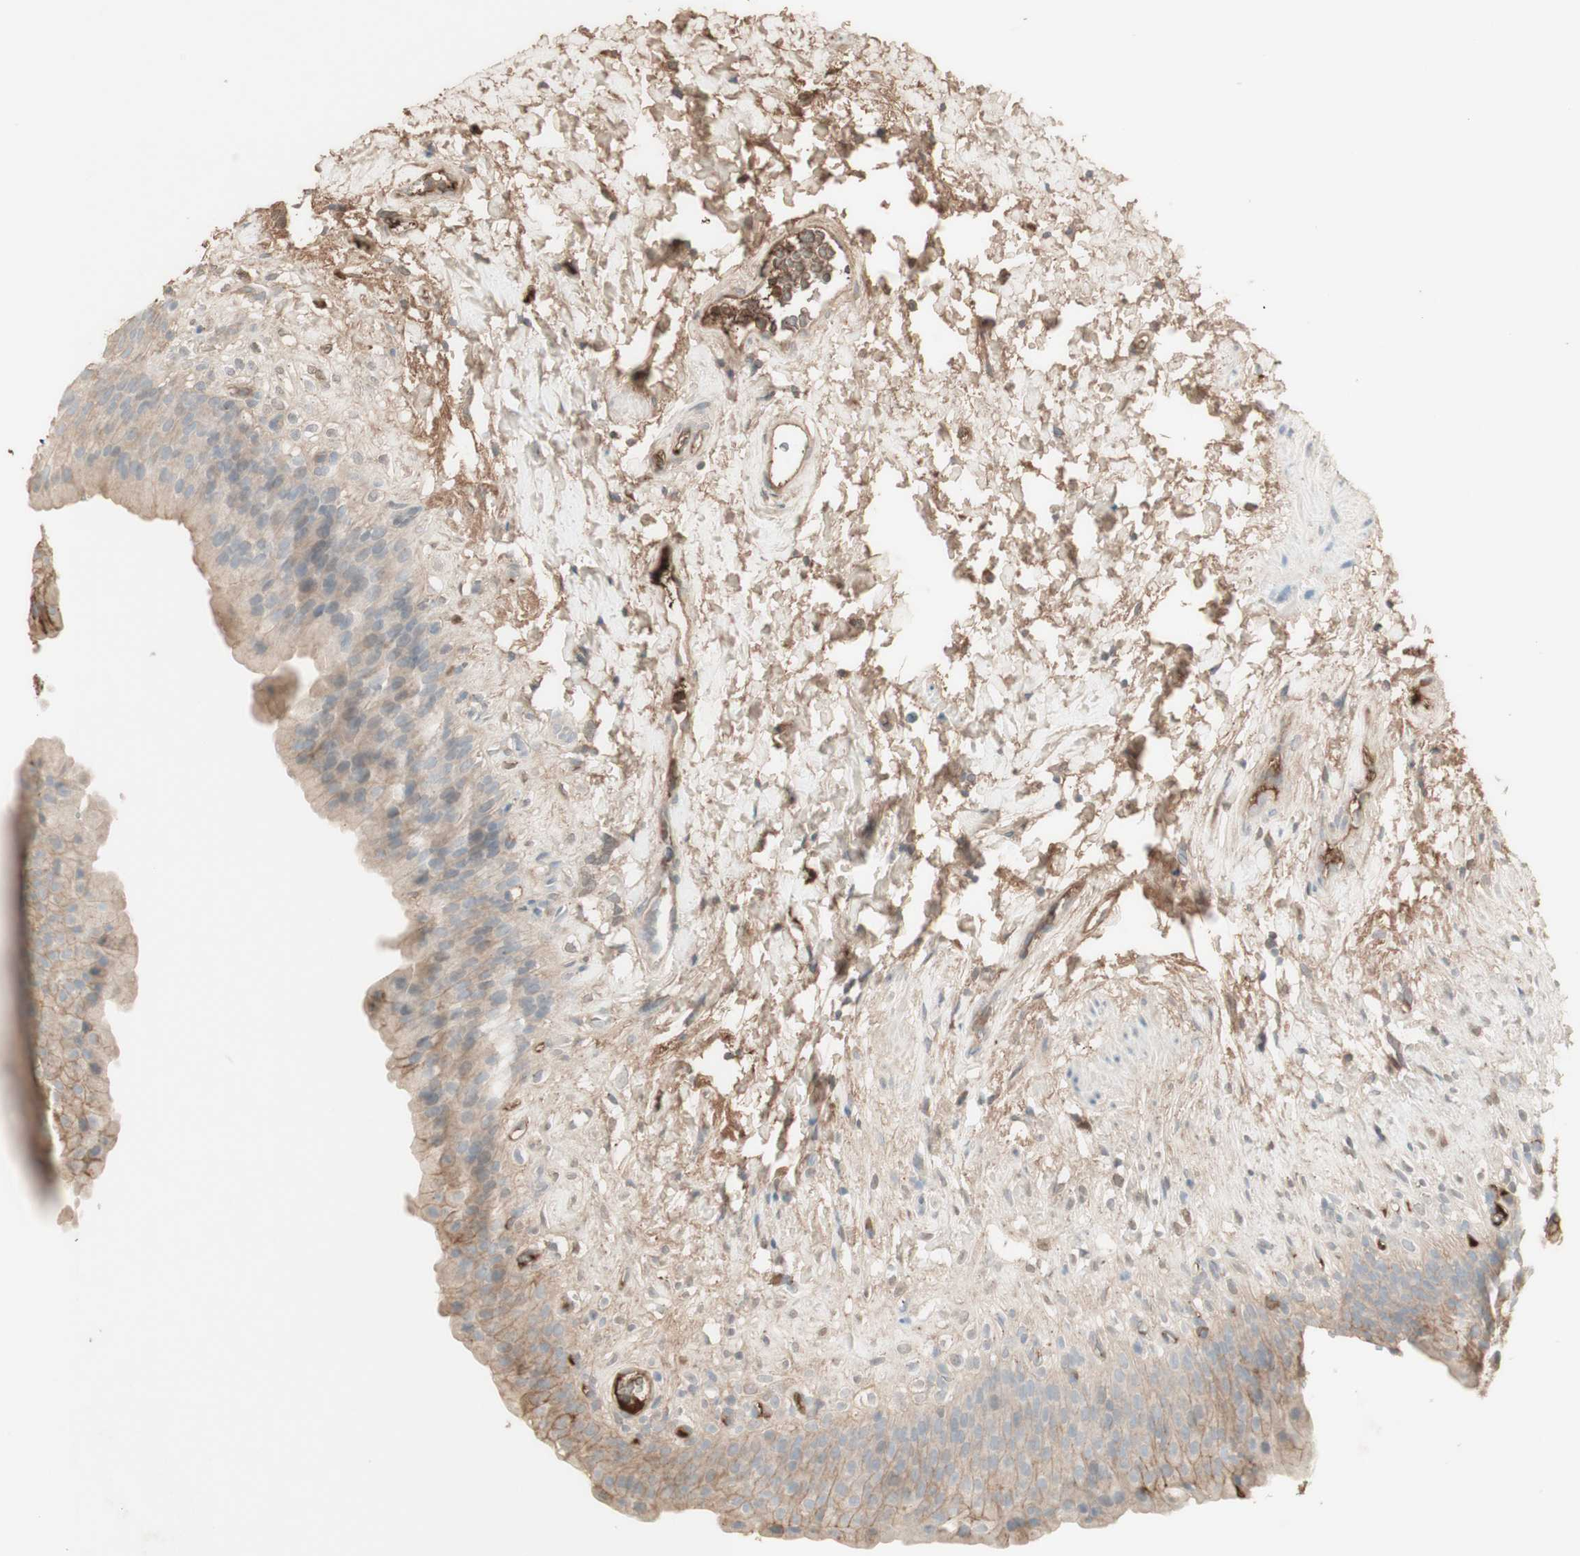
{"staining": {"intensity": "weak", "quantity": ">75%", "location": "cytoplasmic/membranous"}, "tissue": "urinary bladder", "cell_type": "Urothelial cells", "image_type": "normal", "snomed": [{"axis": "morphology", "description": "Normal tissue, NOS"}, {"axis": "topography", "description": "Urinary bladder"}], "caption": "High-magnification brightfield microscopy of unremarkable urinary bladder stained with DAB (brown) and counterstained with hematoxylin (blue). urothelial cells exhibit weak cytoplasmic/membranous staining is seen in about>75% of cells. The protein of interest is shown in brown color, while the nuclei are stained blue.", "gene": "IFNG", "patient": {"sex": "female", "age": 79}}